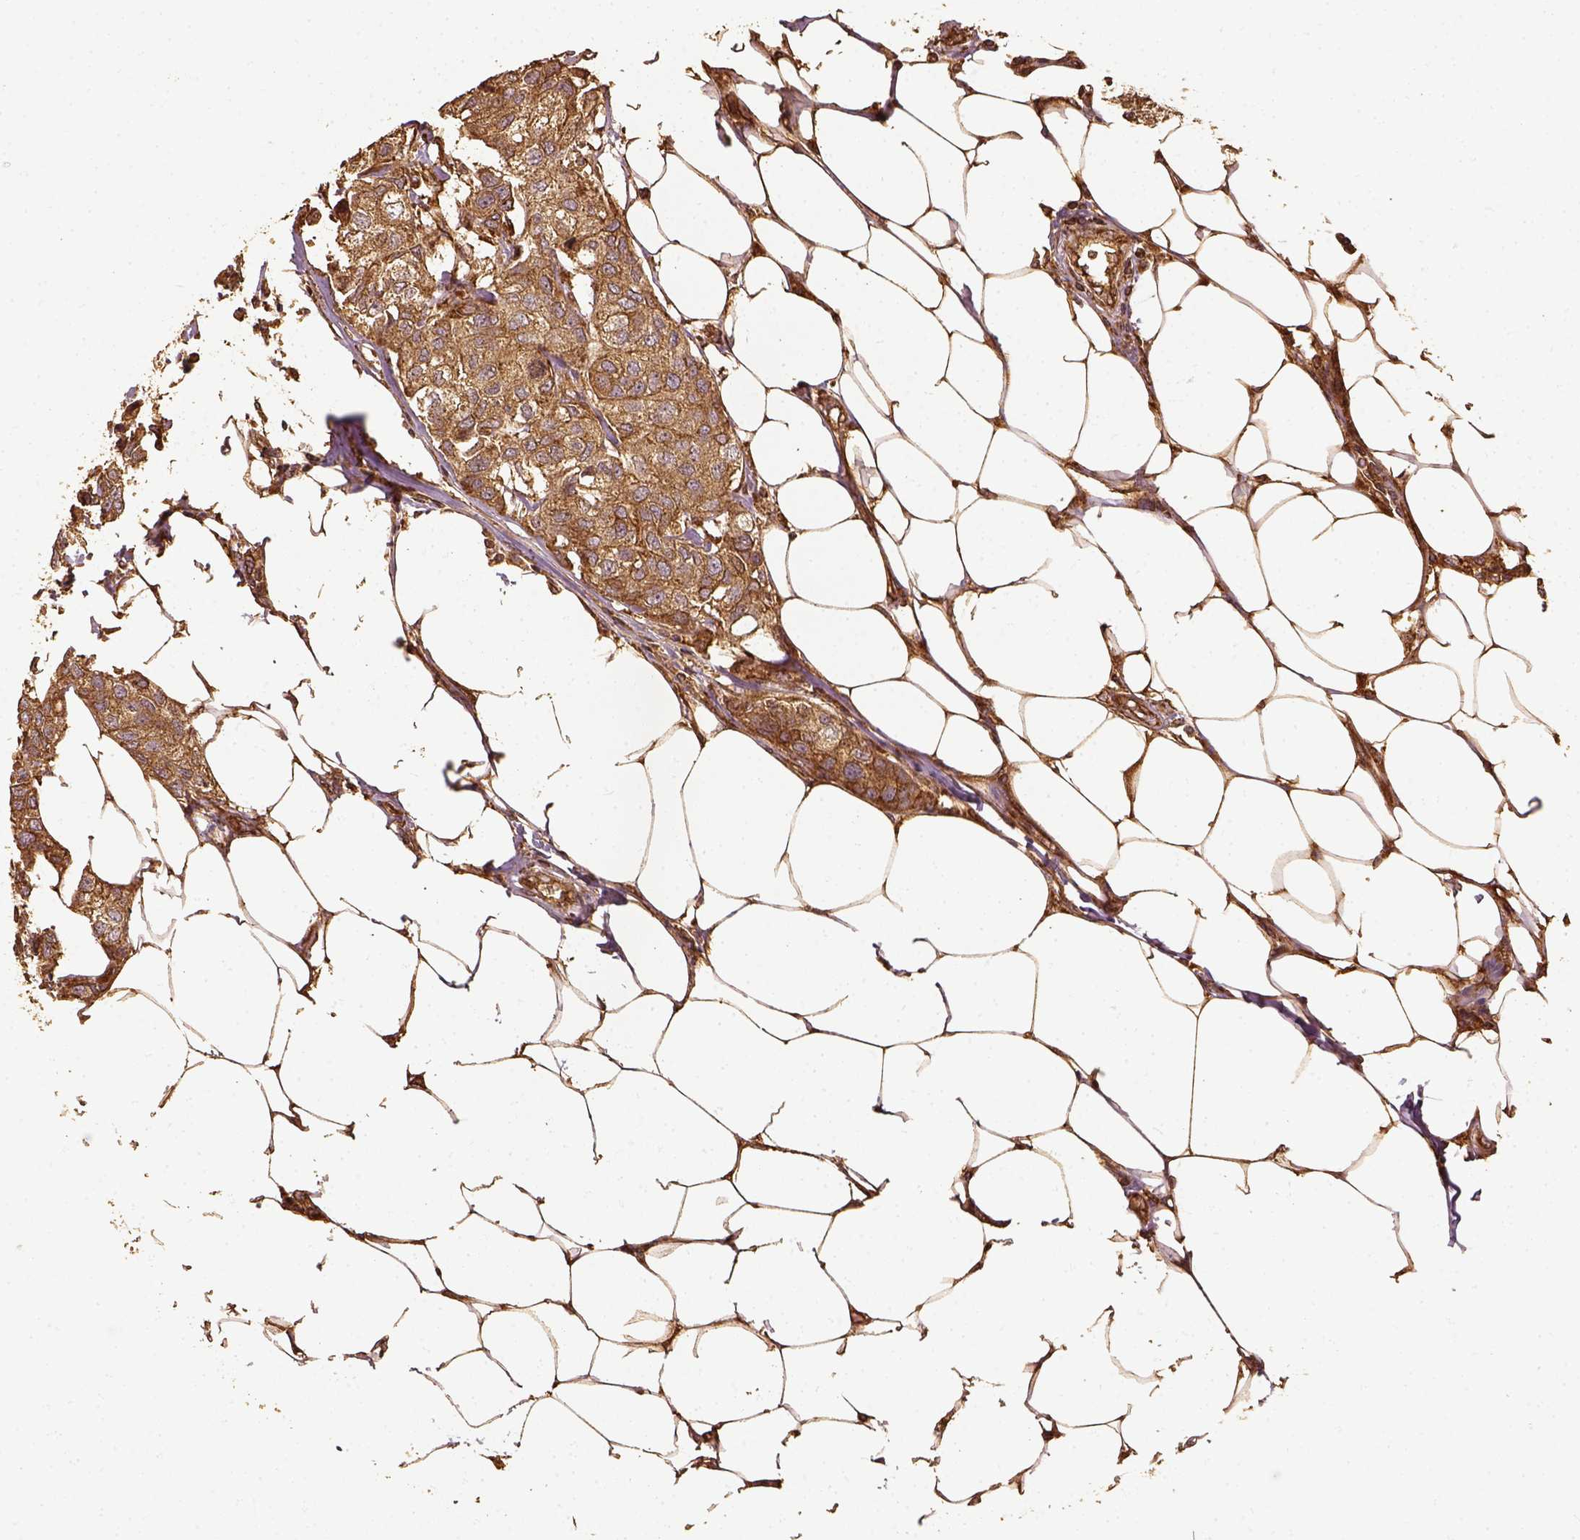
{"staining": {"intensity": "moderate", "quantity": ">75%", "location": "cytoplasmic/membranous"}, "tissue": "breast cancer", "cell_type": "Tumor cells", "image_type": "cancer", "snomed": [{"axis": "morphology", "description": "Duct carcinoma"}, {"axis": "topography", "description": "Breast"}], "caption": "This is an image of IHC staining of breast cancer (intraductal carcinoma), which shows moderate positivity in the cytoplasmic/membranous of tumor cells.", "gene": "VEGFA", "patient": {"sex": "female", "age": 80}}